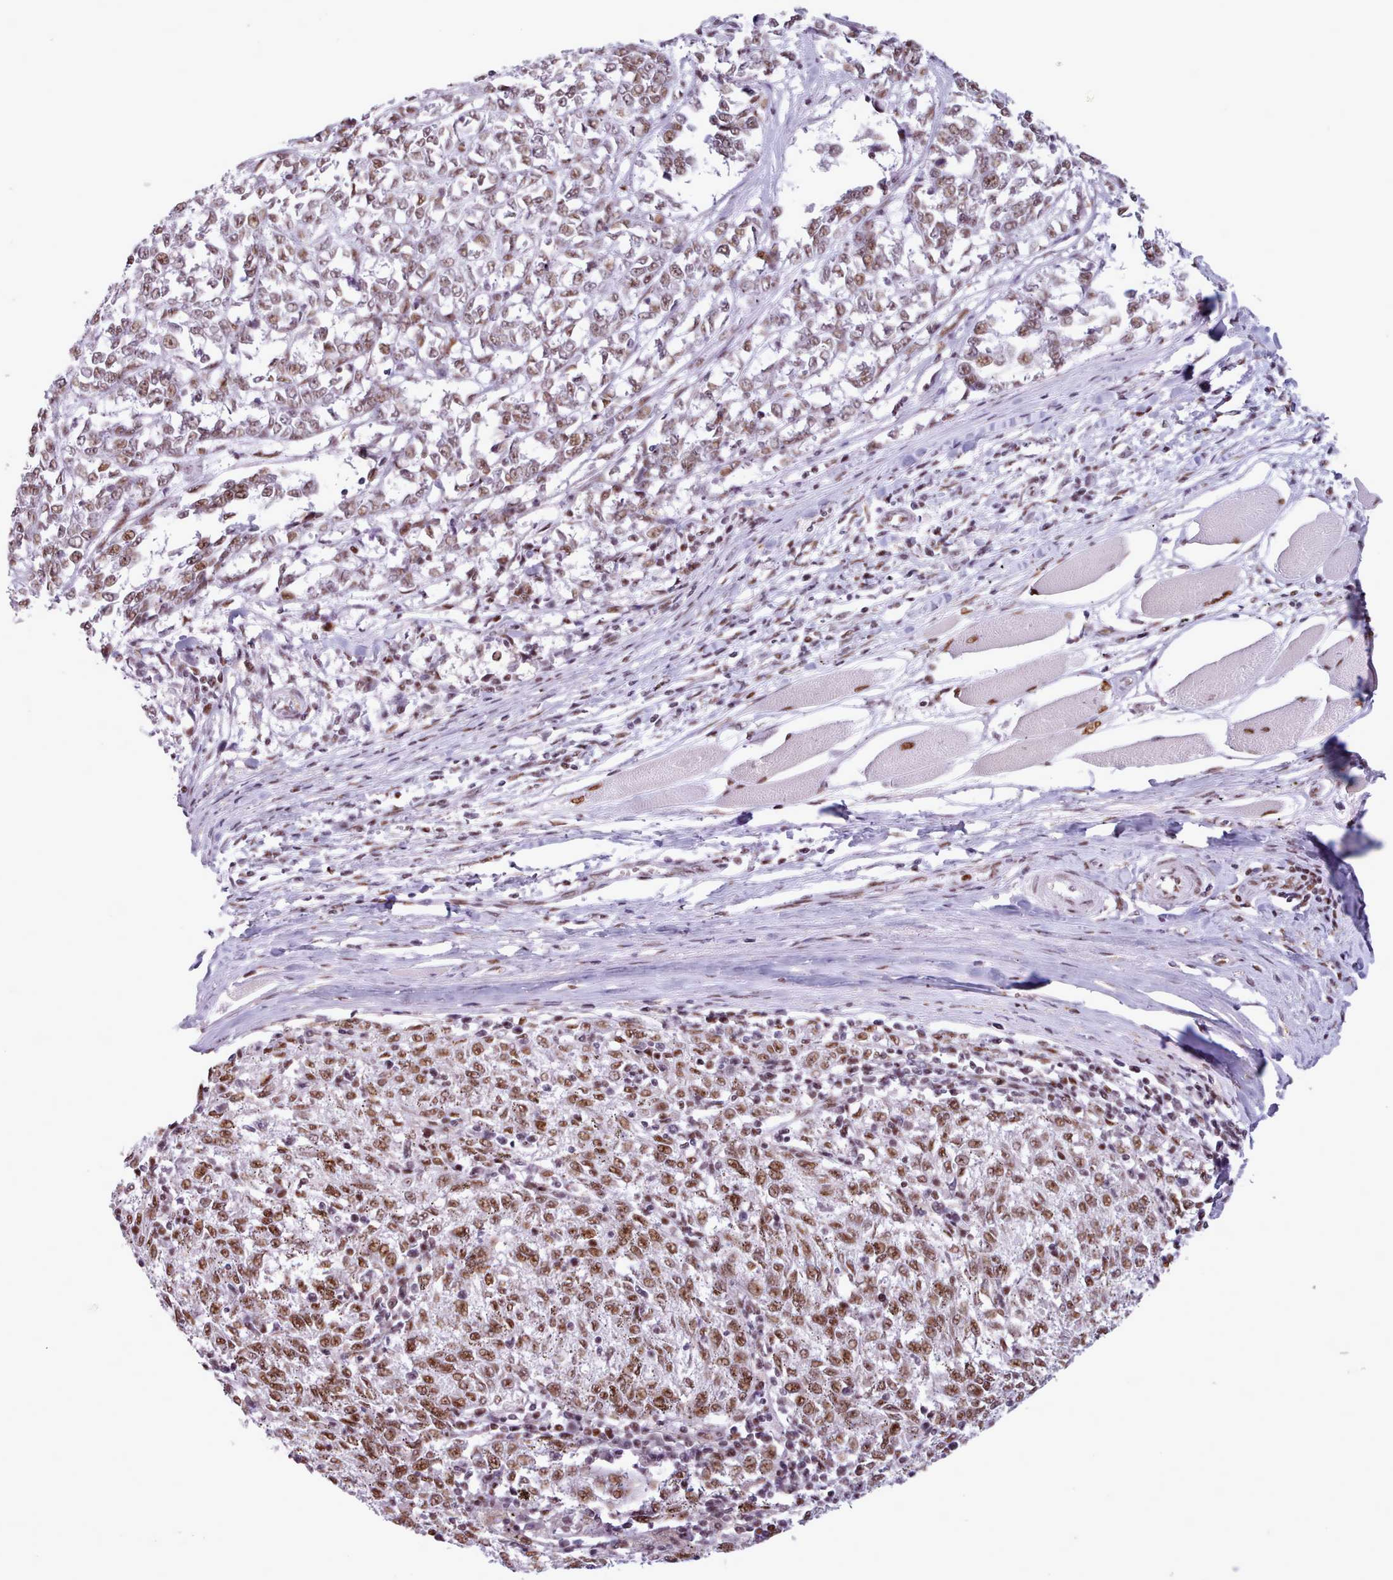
{"staining": {"intensity": "moderate", "quantity": ">75%", "location": "nuclear"}, "tissue": "melanoma", "cell_type": "Tumor cells", "image_type": "cancer", "snomed": [{"axis": "morphology", "description": "Malignant melanoma, NOS"}, {"axis": "topography", "description": "Skin"}], "caption": "Immunohistochemical staining of human malignant melanoma displays moderate nuclear protein positivity in about >75% of tumor cells.", "gene": "SRSF4", "patient": {"sex": "female", "age": 72}}